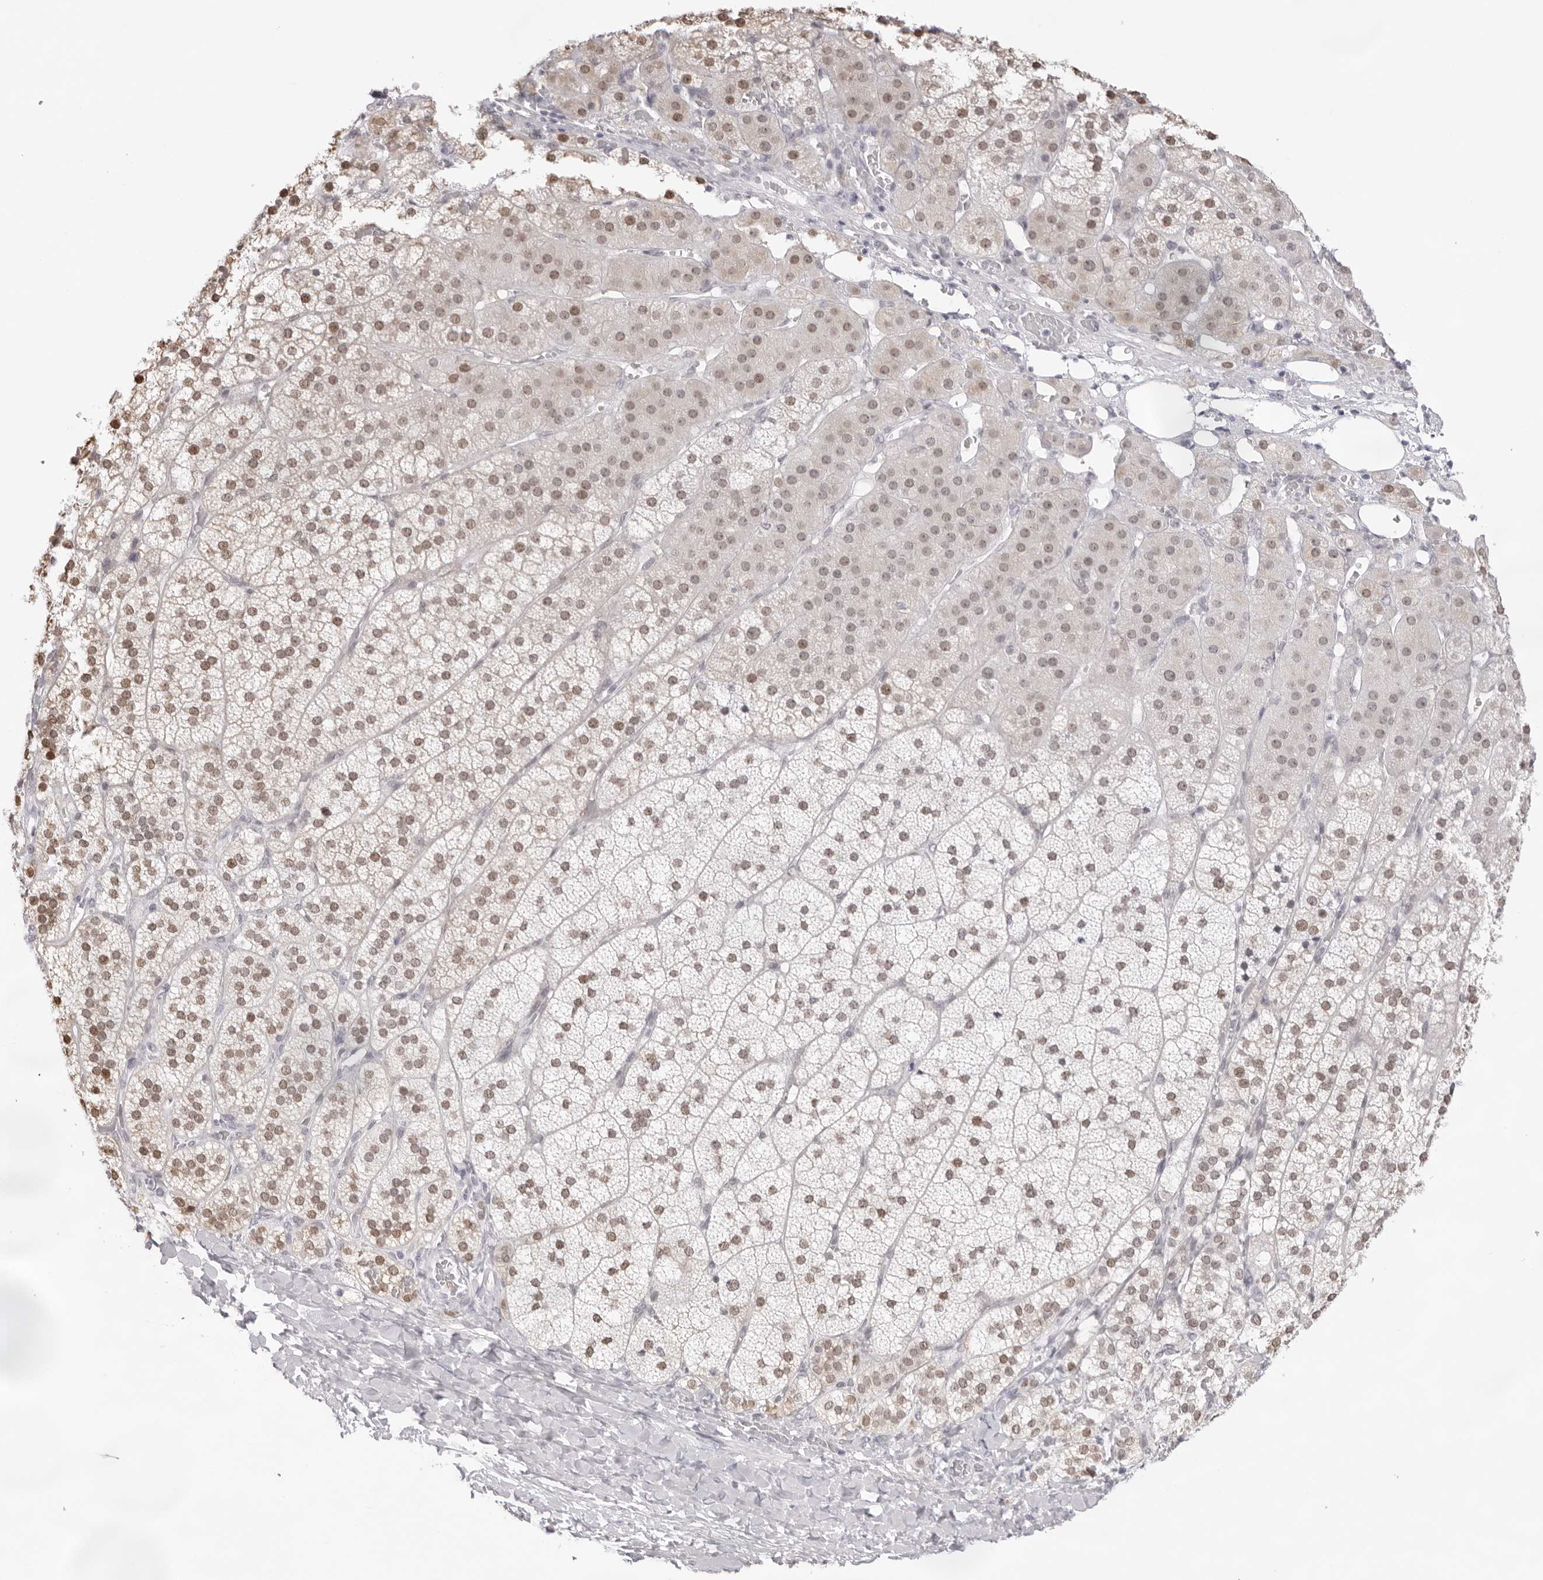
{"staining": {"intensity": "moderate", "quantity": ">75%", "location": "nuclear"}, "tissue": "adrenal gland", "cell_type": "Glandular cells", "image_type": "normal", "snomed": [{"axis": "morphology", "description": "Normal tissue, NOS"}, {"axis": "topography", "description": "Adrenal gland"}], "caption": "A medium amount of moderate nuclear staining is present in about >75% of glandular cells in unremarkable adrenal gland. (Brightfield microscopy of DAB IHC at high magnification).", "gene": "KLK12", "patient": {"sex": "female", "age": 44}}